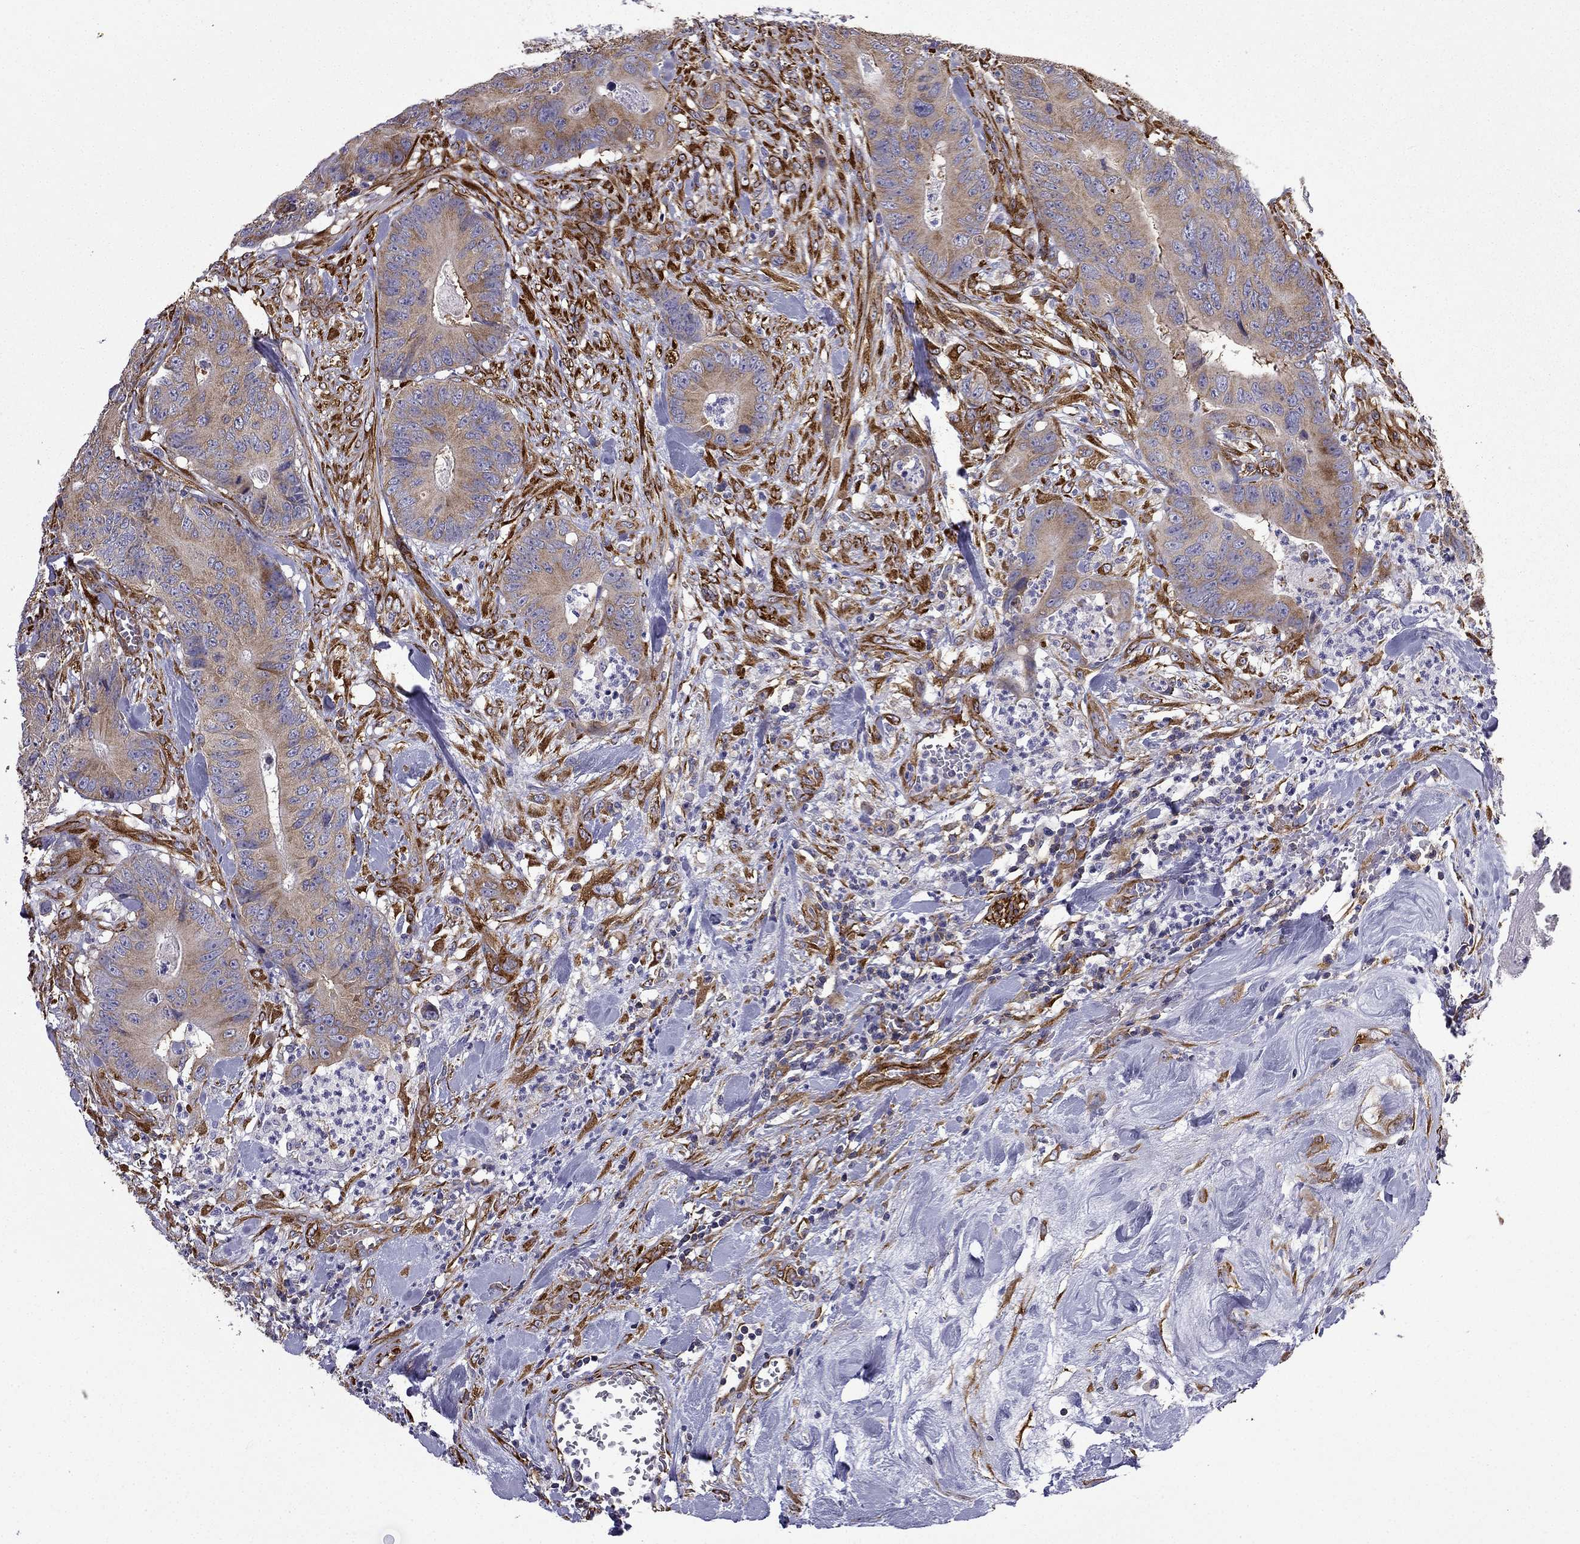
{"staining": {"intensity": "moderate", "quantity": ">75%", "location": "cytoplasmic/membranous"}, "tissue": "colorectal cancer", "cell_type": "Tumor cells", "image_type": "cancer", "snomed": [{"axis": "morphology", "description": "Adenocarcinoma, NOS"}, {"axis": "topography", "description": "Colon"}], "caption": "Immunohistochemical staining of colorectal cancer shows medium levels of moderate cytoplasmic/membranous protein staining in about >75% of tumor cells. (Brightfield microscopy of DAB IHC at high magnification).", "gene": "MAP4", "patient": {"sex": "male", "age": 84}}